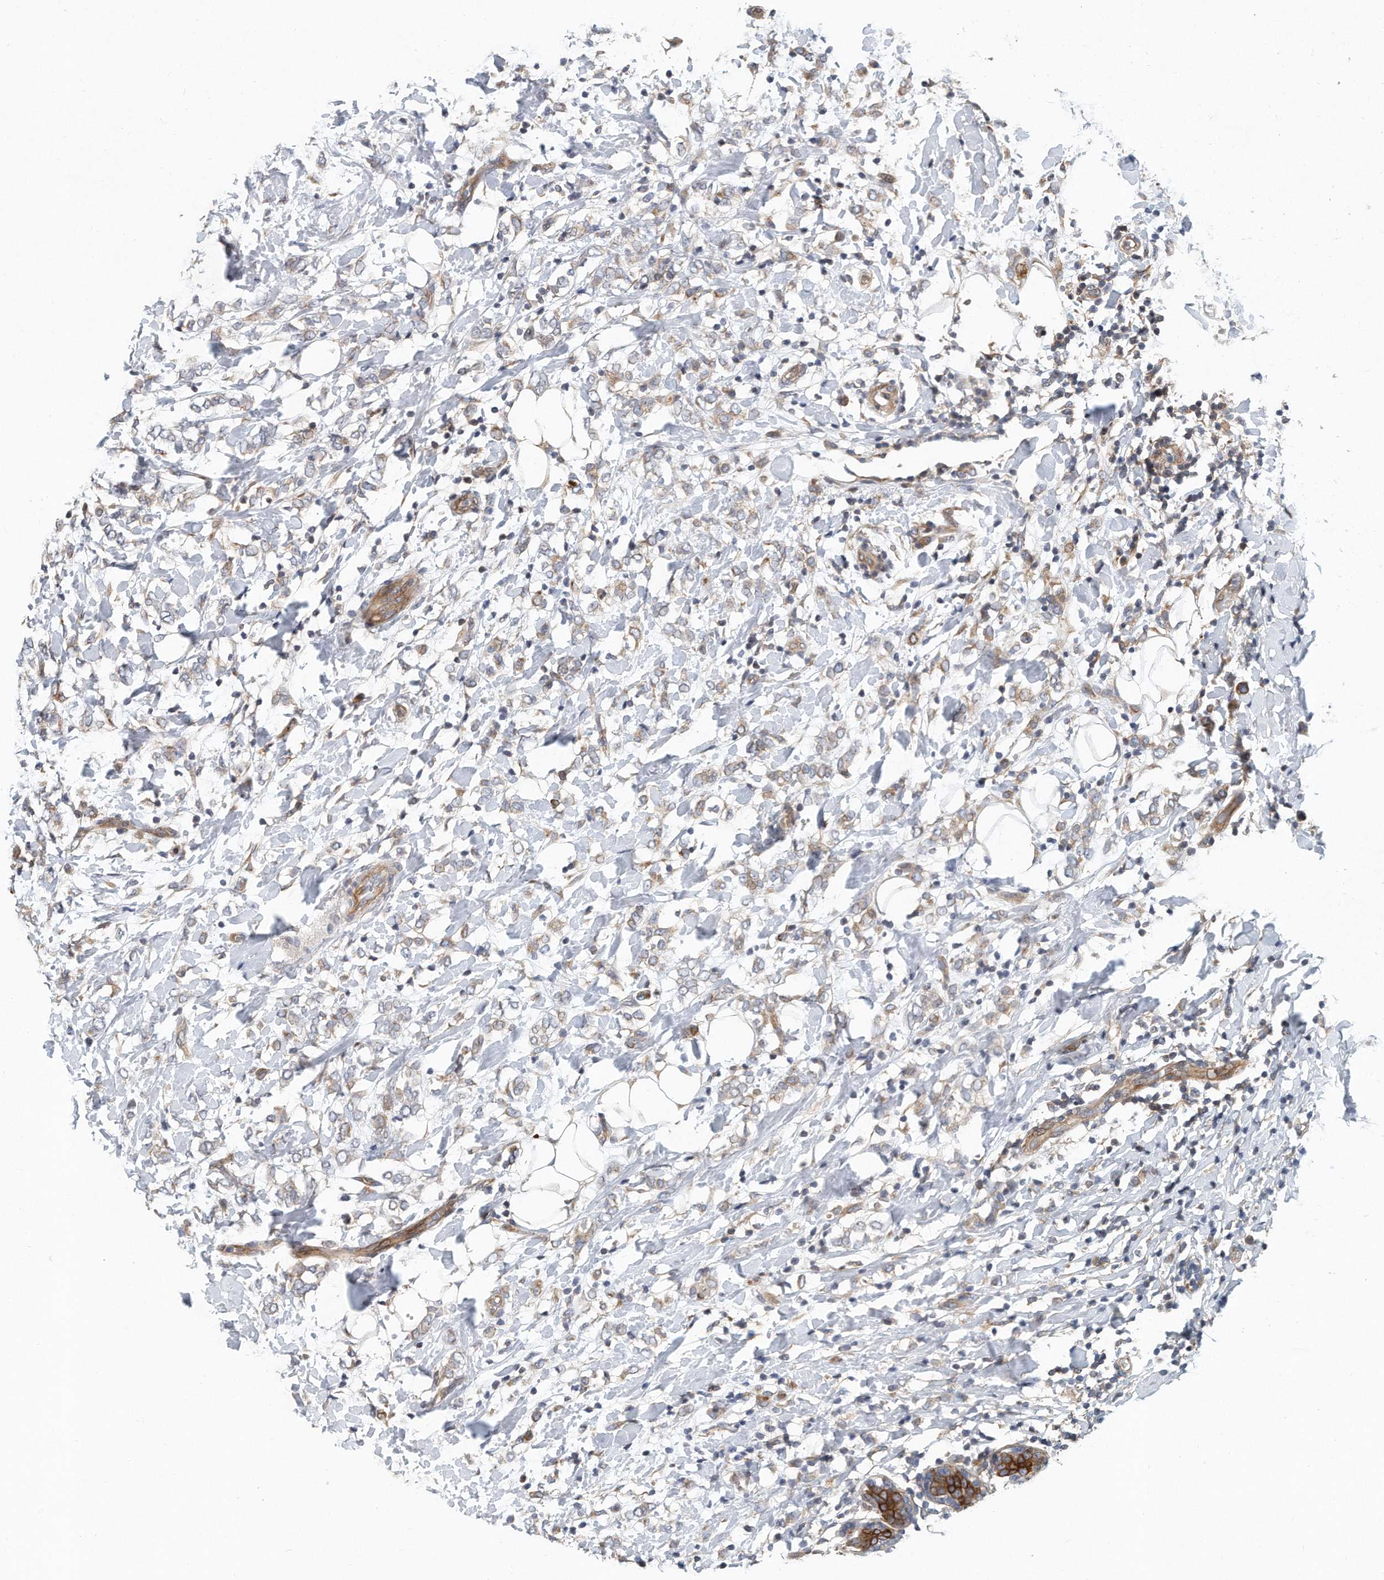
{"staining": {"intensity": "weak", "quantity": ">75%", "location": "cytoplasmic/membranous"}, "tissue": "breast cancer", "cell_type": "Tumor cells", "image_type": "cancer", "snomed": [{"axis": "morphology", "description": "Normal tissue, NOS"}, {"axis": "morphology", "description": "Lobular carcinoma"}, {"axis": "topography", "description": "Breast"}], "caption": "Immunohistochemistry image of neoplastic tissue: breast cancer stained using immunohistochemistry exhibits low levels of weak protein expression localized specifically in the cytoplasmic/membranous of tumor cells, appearing as a cytoplasmic/membranous brown color.", "gene": "PCDH8", "patient": {"sex": "female", "age": 47}}